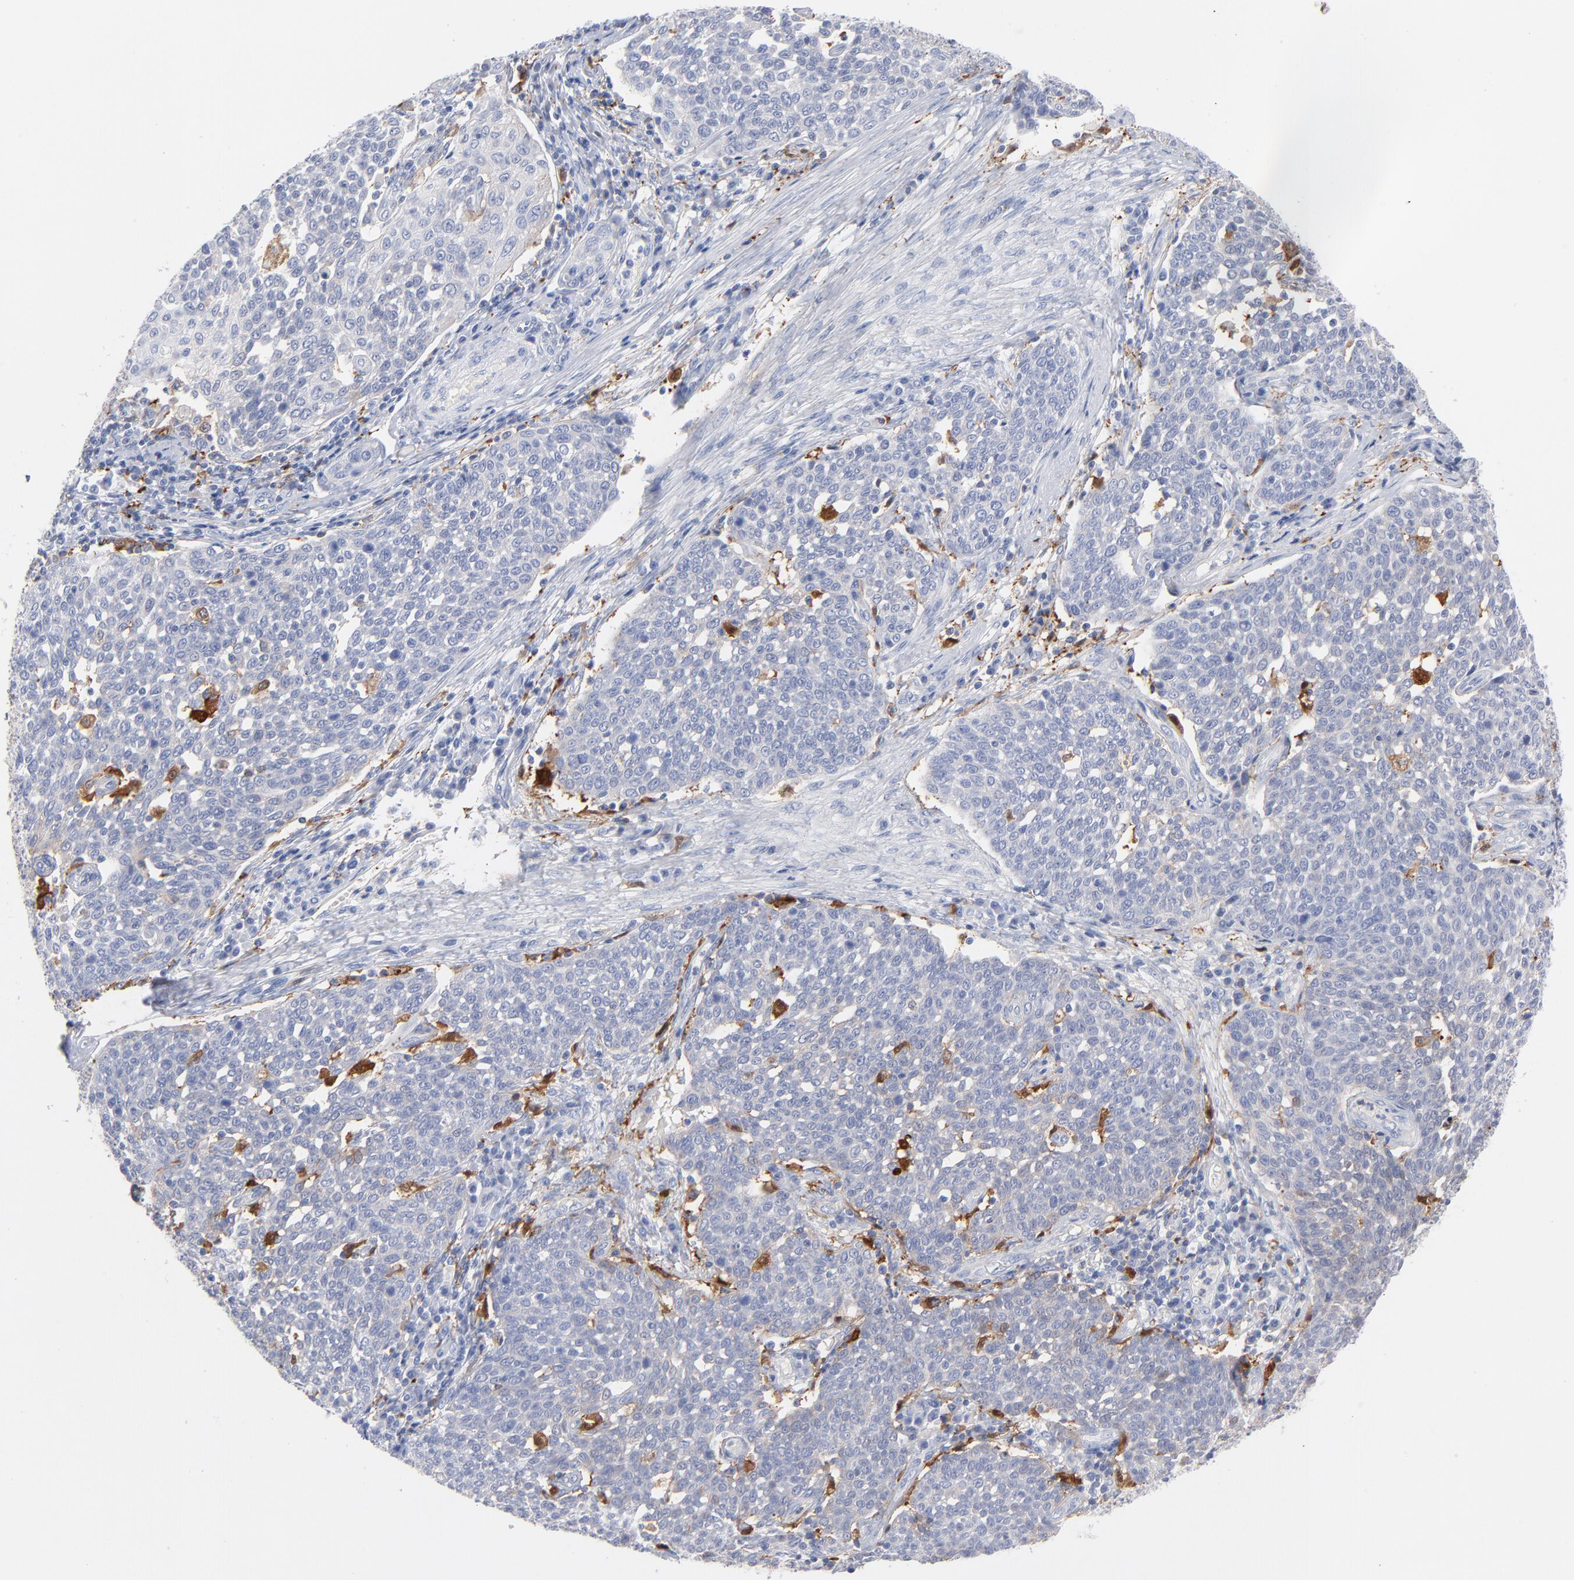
{"staining": {"intensity": "negative", "quantity": "none", "location": "none"}, "tissue": "cervical cancer", "cell_type": "Tumor cells", "image_type": "cancer", "snomed": [{"axis": "morphology", "description": "Squamous cell carcinoma, NOS"}, {"axis": "topography", "description": "Cervix"}], "caption": "An image of human cervical cancer is negative for staining in tumor cells.", "gene": "IFIT2", "patient": {"sex": "female", "age": 34}}